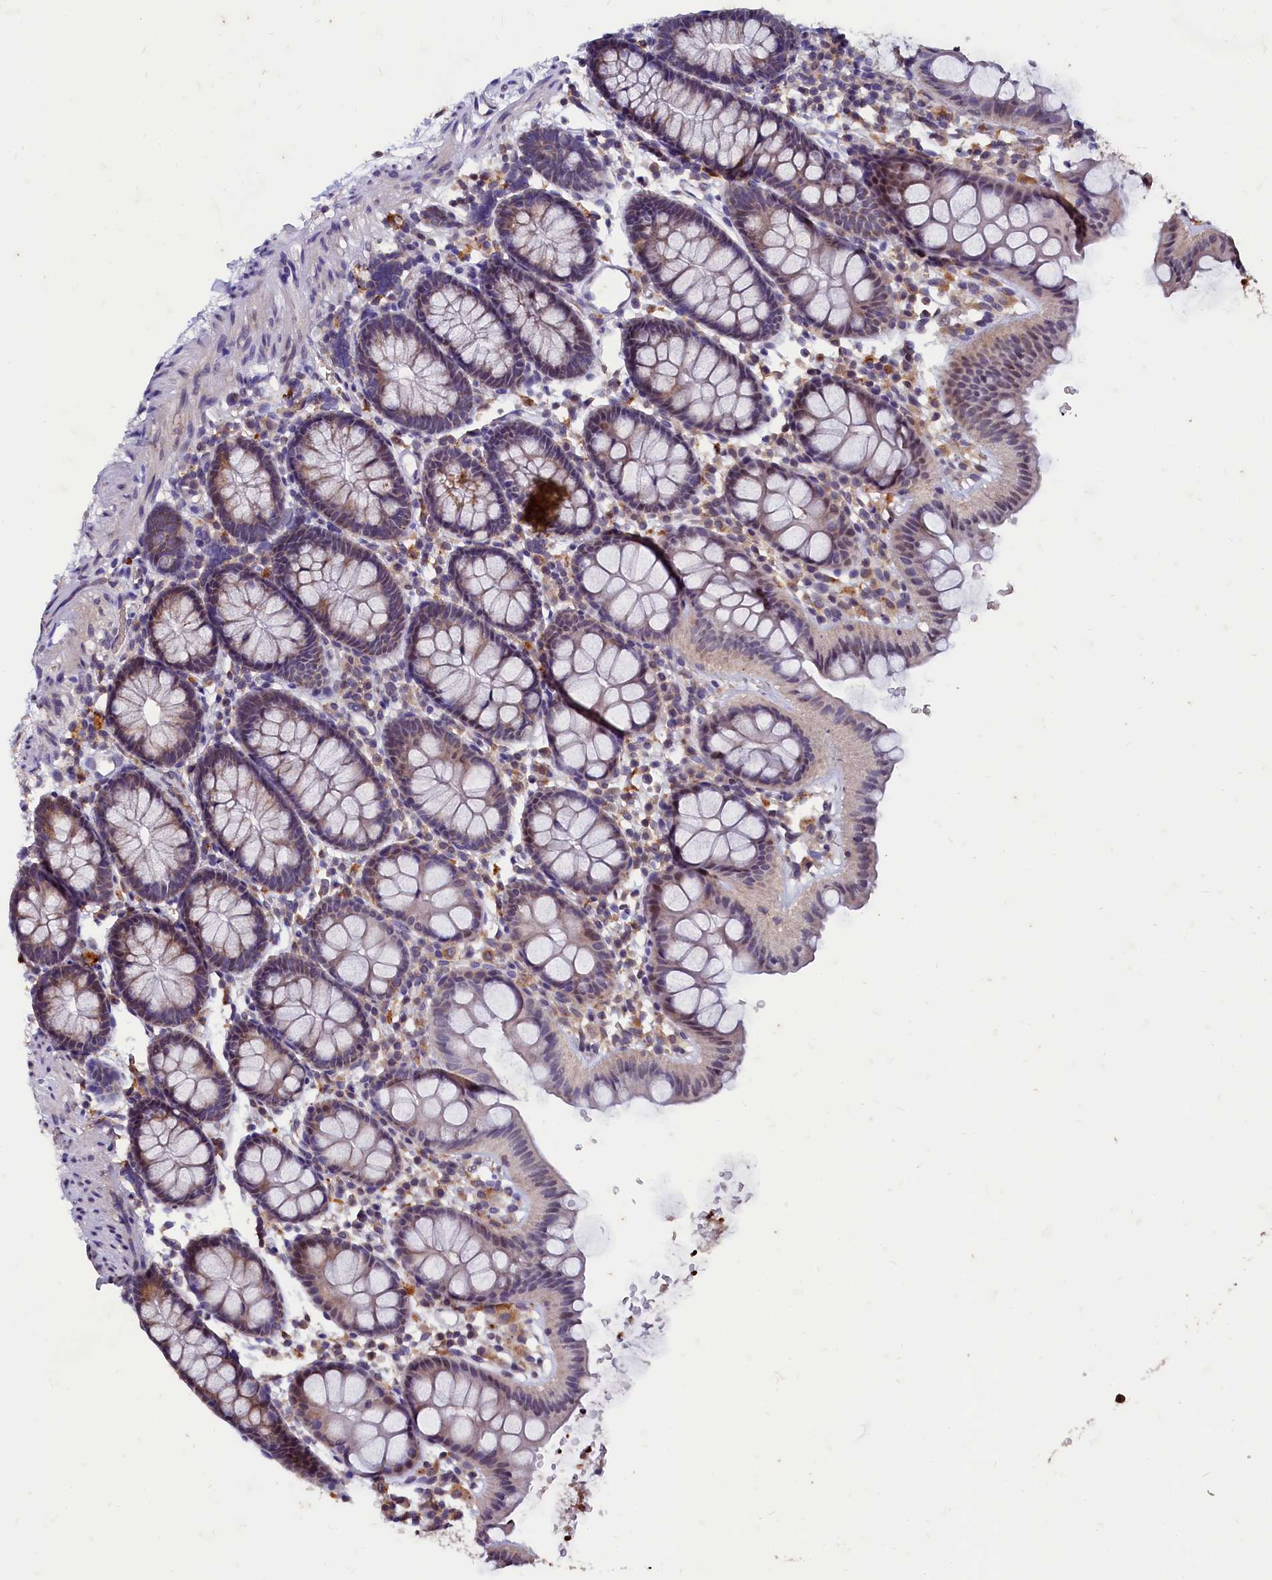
{"staining": {"intensity": "negative", "quantity": "none", "location": "none"}, "tissue": "colon", "cell_type": "Endothelial cells", "image_type": "normal", "snomed": [{"axis": "morphology", "description": "Normal tissue, NOS"}, {"axis": "topography", "description": "Colon"}], "caption": "Micrograph shows no protein expression in endothelial cells of unremarkable colon.", "gene": "CSTPP1", "patient": {"sex": "male", "age": 75}}